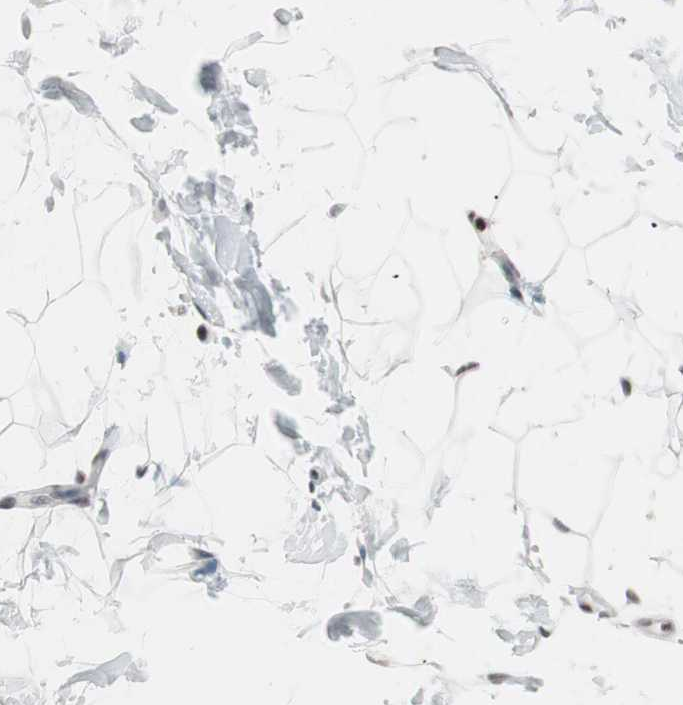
{"staining": {"intensity": "negative", "quantity": "none", "location": "none"}, "tissue": "adipose tissue", "cell_type": "Adipocytes", "image_type": "normal", "snomed": [{"axis": "morphology", "description": "Normal tissue, NOS"}, {"axis": "topography", "description": "Soft tissue"}], "caption": "Human adipose tissue stained for a protein using immunohistochemistry displays no staining in adipocytes.", "gene": "ARID1A", "patient": {"sex": "male", "age": 72}}